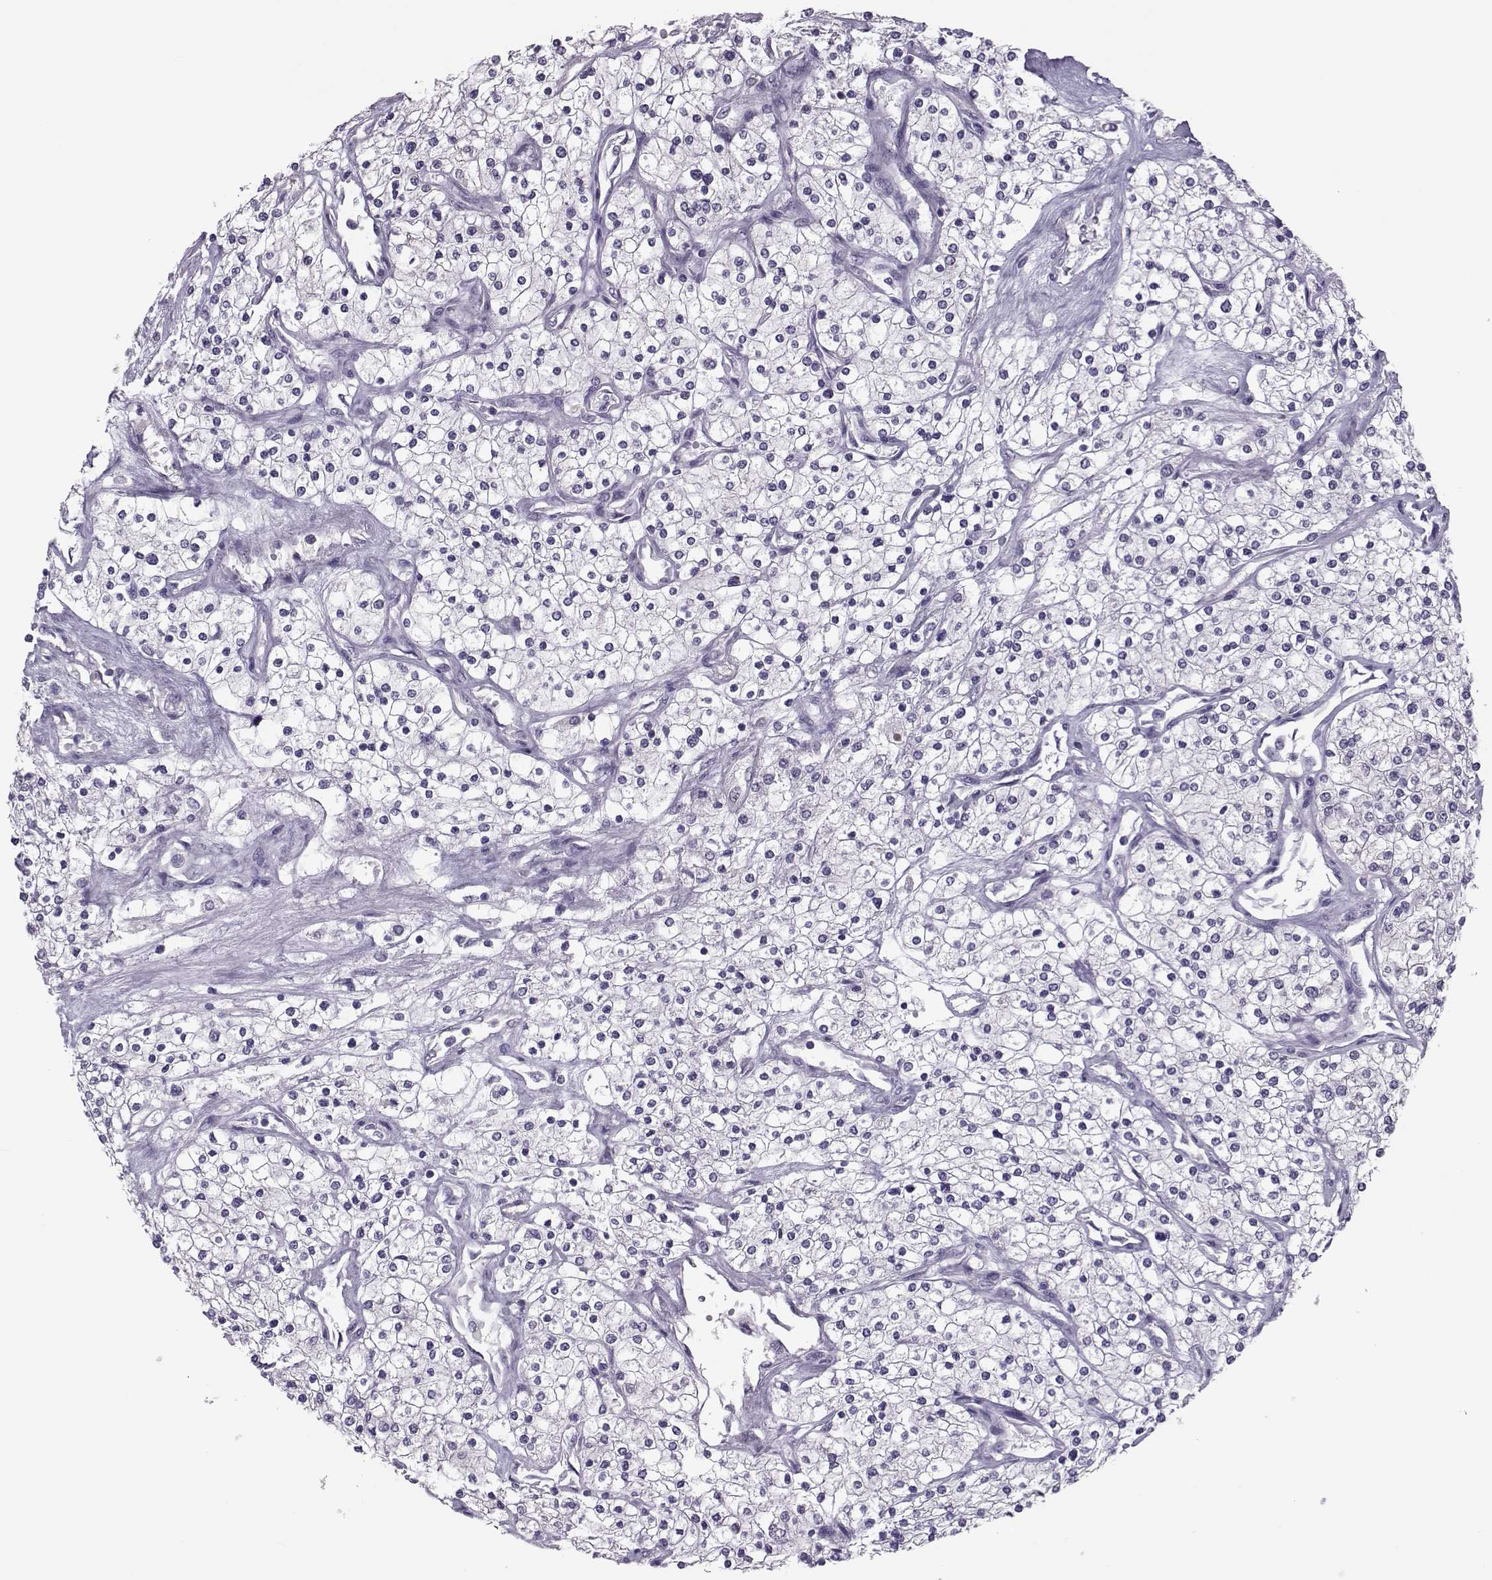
{"staining": {"intensity": "negative", "quantity": "none", "location": "none"}, "tissue": "renal cancer", "cell_type": "Tumor cells", "image_type": "cancer", "snomed": [{"axis": "morphology", "description": "Adenocarcinoma, NOS"}, {"axis": "topography", "description": "Kidney"}], "caption": "A high-resolution histopathology image shows IHC staining of renal cancer (adenocarcinoma), which displays no significant staining in tumor cells.", "gene": "ASRGL1", "patient": {"sex": "male", "age": 80}}